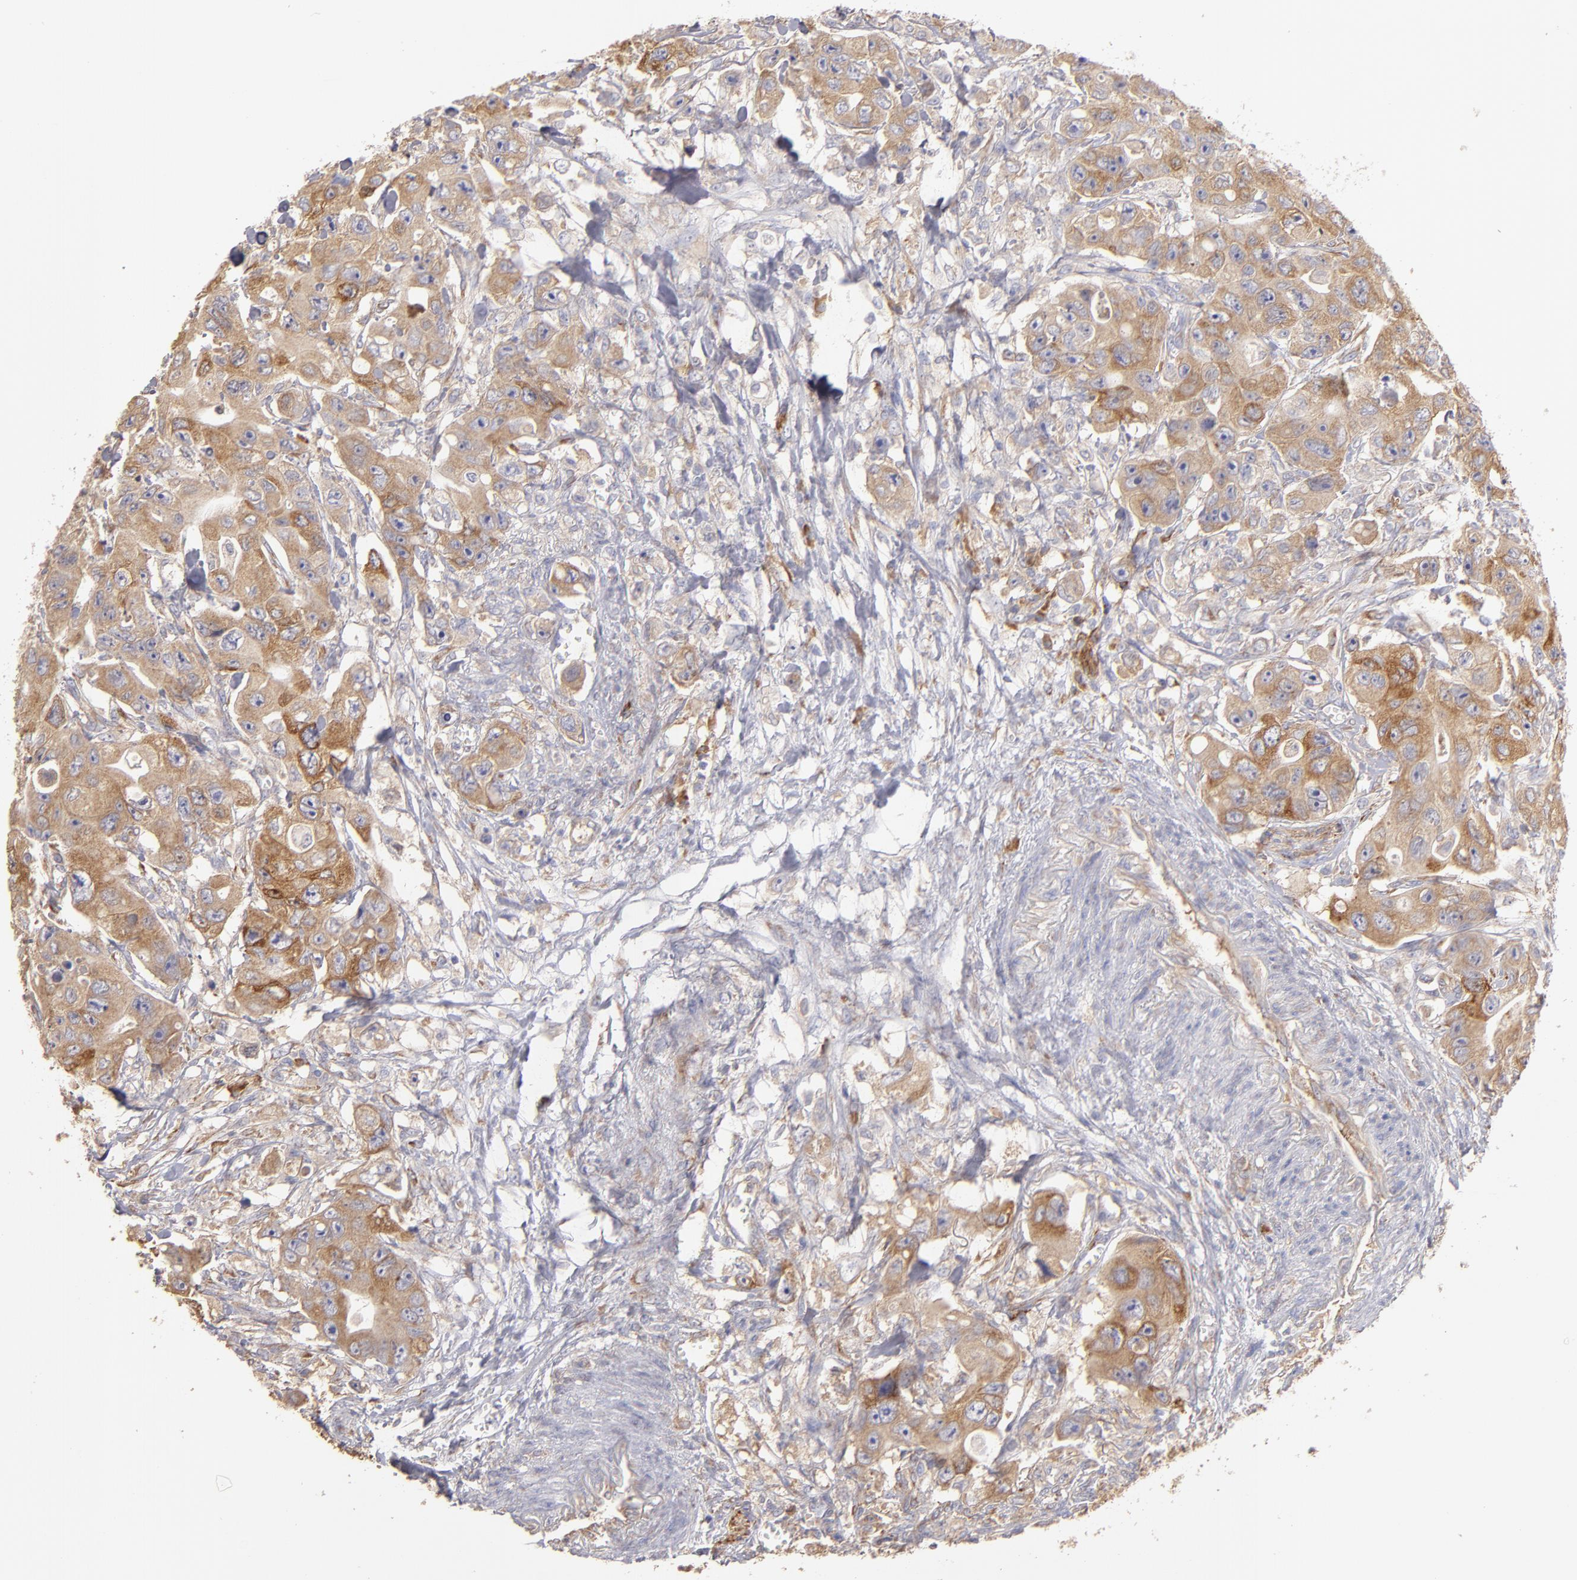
{"staining": {"intensity": "moderate", "quantity": ">75%", "location": "cytoplasmic/membranous"}, "tissue": "colorectal cancer", "cell_type": "Tumor cells", "image_type": "cancer", "snomed": [{"axis": "morphology", "description": "Adenocarcinoma, NOS"}, {"axis": "topography", "description": "Colon"}], "caption": "Brown immunohistochemical staining in human adenocarcinoma (colorectal) demonstrates moderate cytoplasmic/membranous staining in about >75% of tumor cells.", "gene": "ENTPD5", "patient": {"sex": "female", "age": 46}}